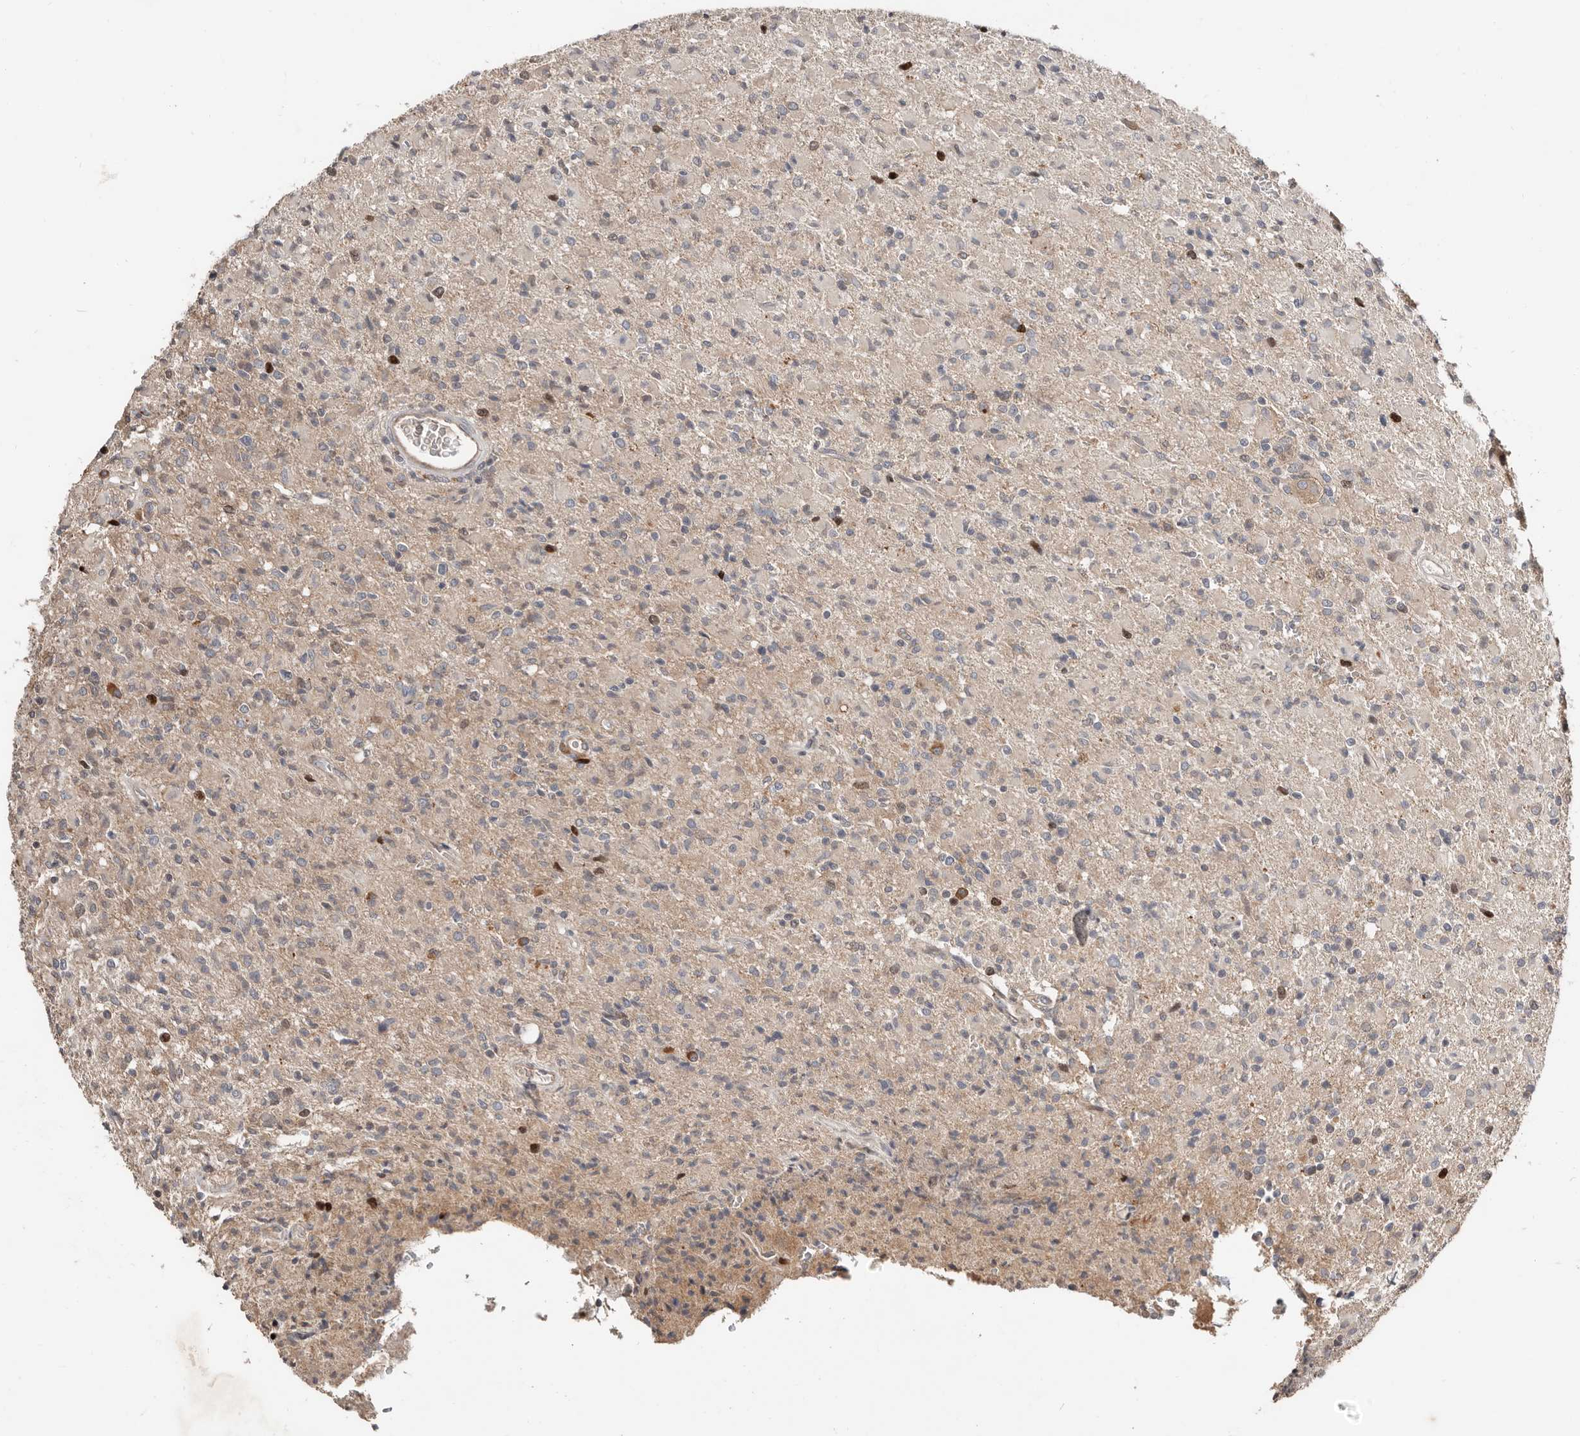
{"staining": {"intensity": "moderate", "quantity": "<25%", "location": "cytoplasmic/membranous"}, "tissue": "glioma", "cell_type": "Tumor cells", "image_type": "cancer", "snomed": [{"axis": "morphology", "description": "Glioma, malignant, High grade"}, {"axis": "topography", "description": "Brain"}], "caption": "A brown stain shows moderate cytoplasmic/membranous expression of a protein in glioma tumor cells.", "gene": "SMYD4", "patient": {"sex": "female", "age": 57}}